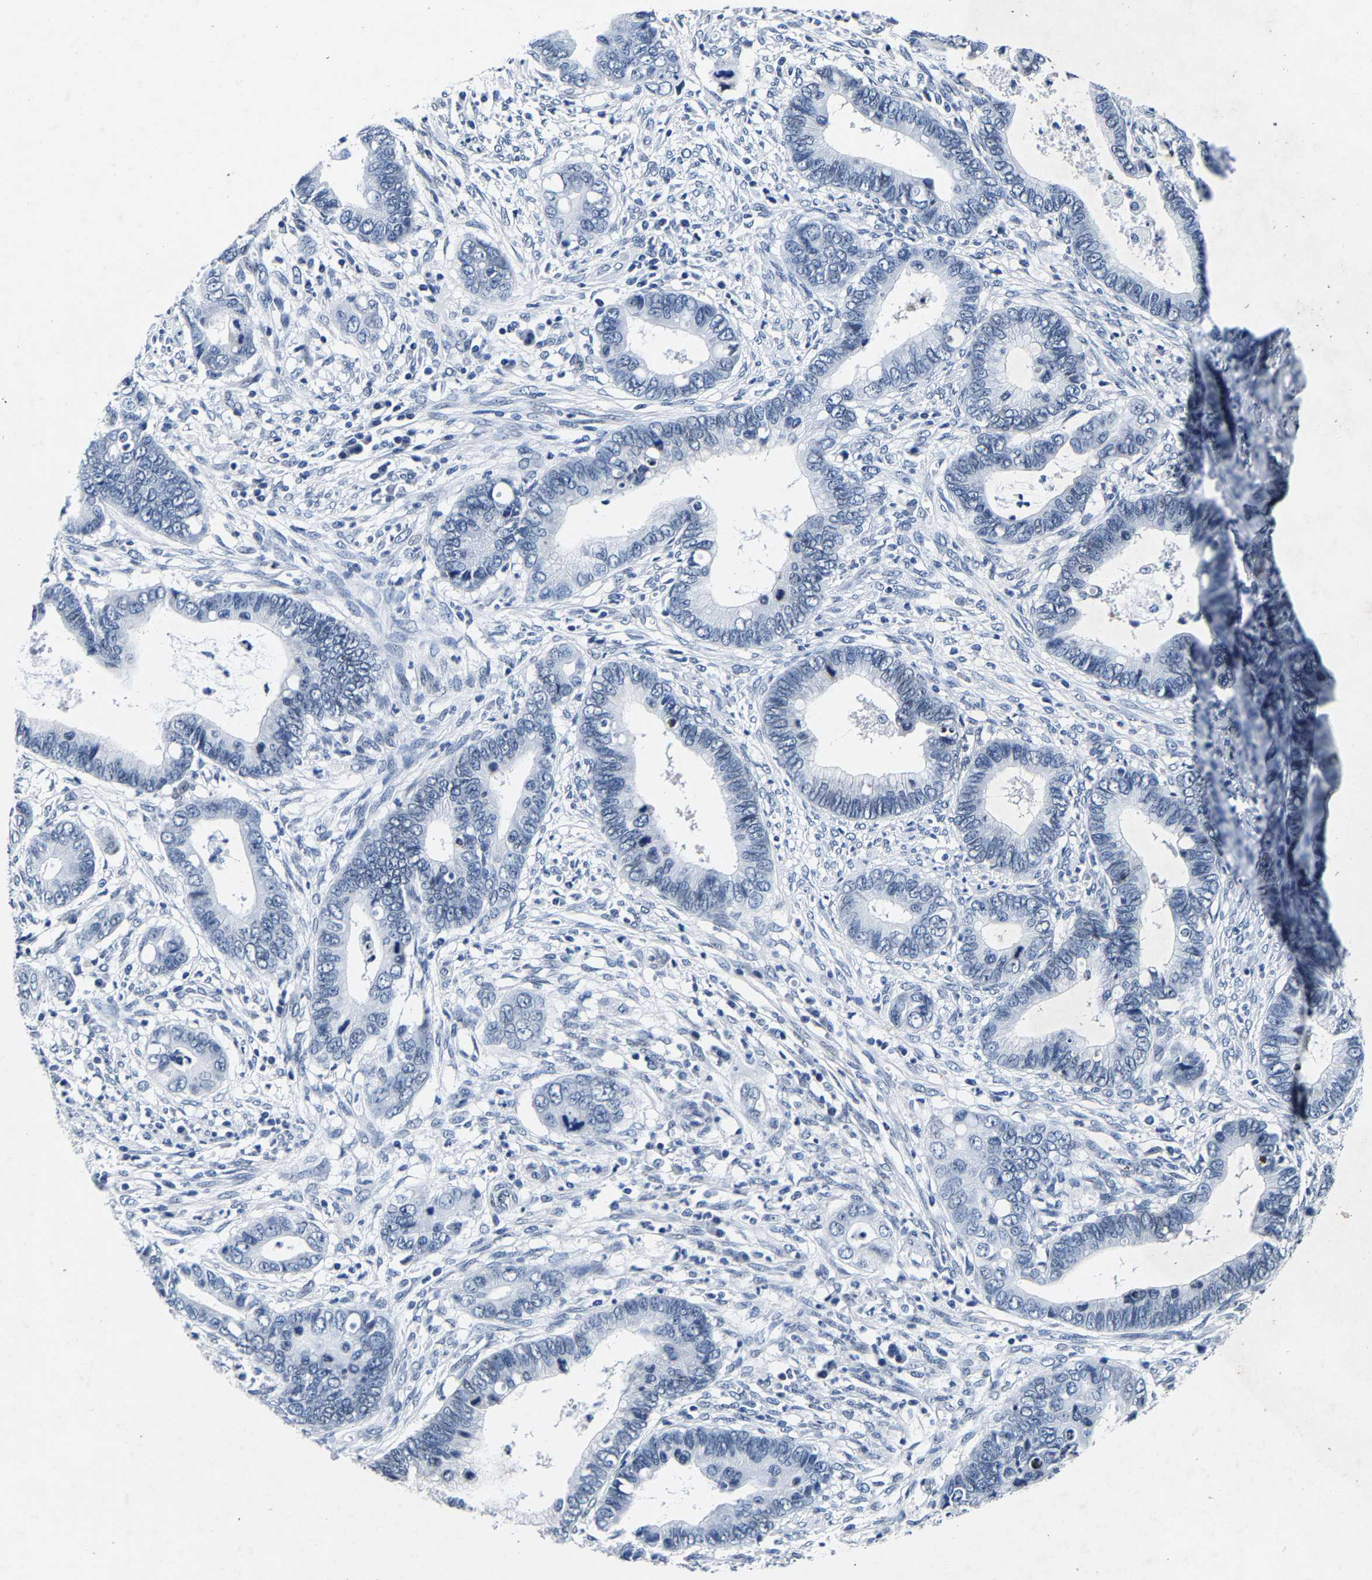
{"staining": {"intensity": "negative", "quantity": "none", "location": "none"}, "tissue": "cervical cancer", "cell_type": "Tumor cells", "image_type": "cancer", "snomed": [{"axis": "morphology", "description": "Adenocarcinoma, NOS"}, {"axis": "topography", "description": "Cervix"}], "caption": "Tumor cells show no significant staining in cervical cancer.", "gene": "UBN2", "patient": {"sex": "female", "age": 44}}